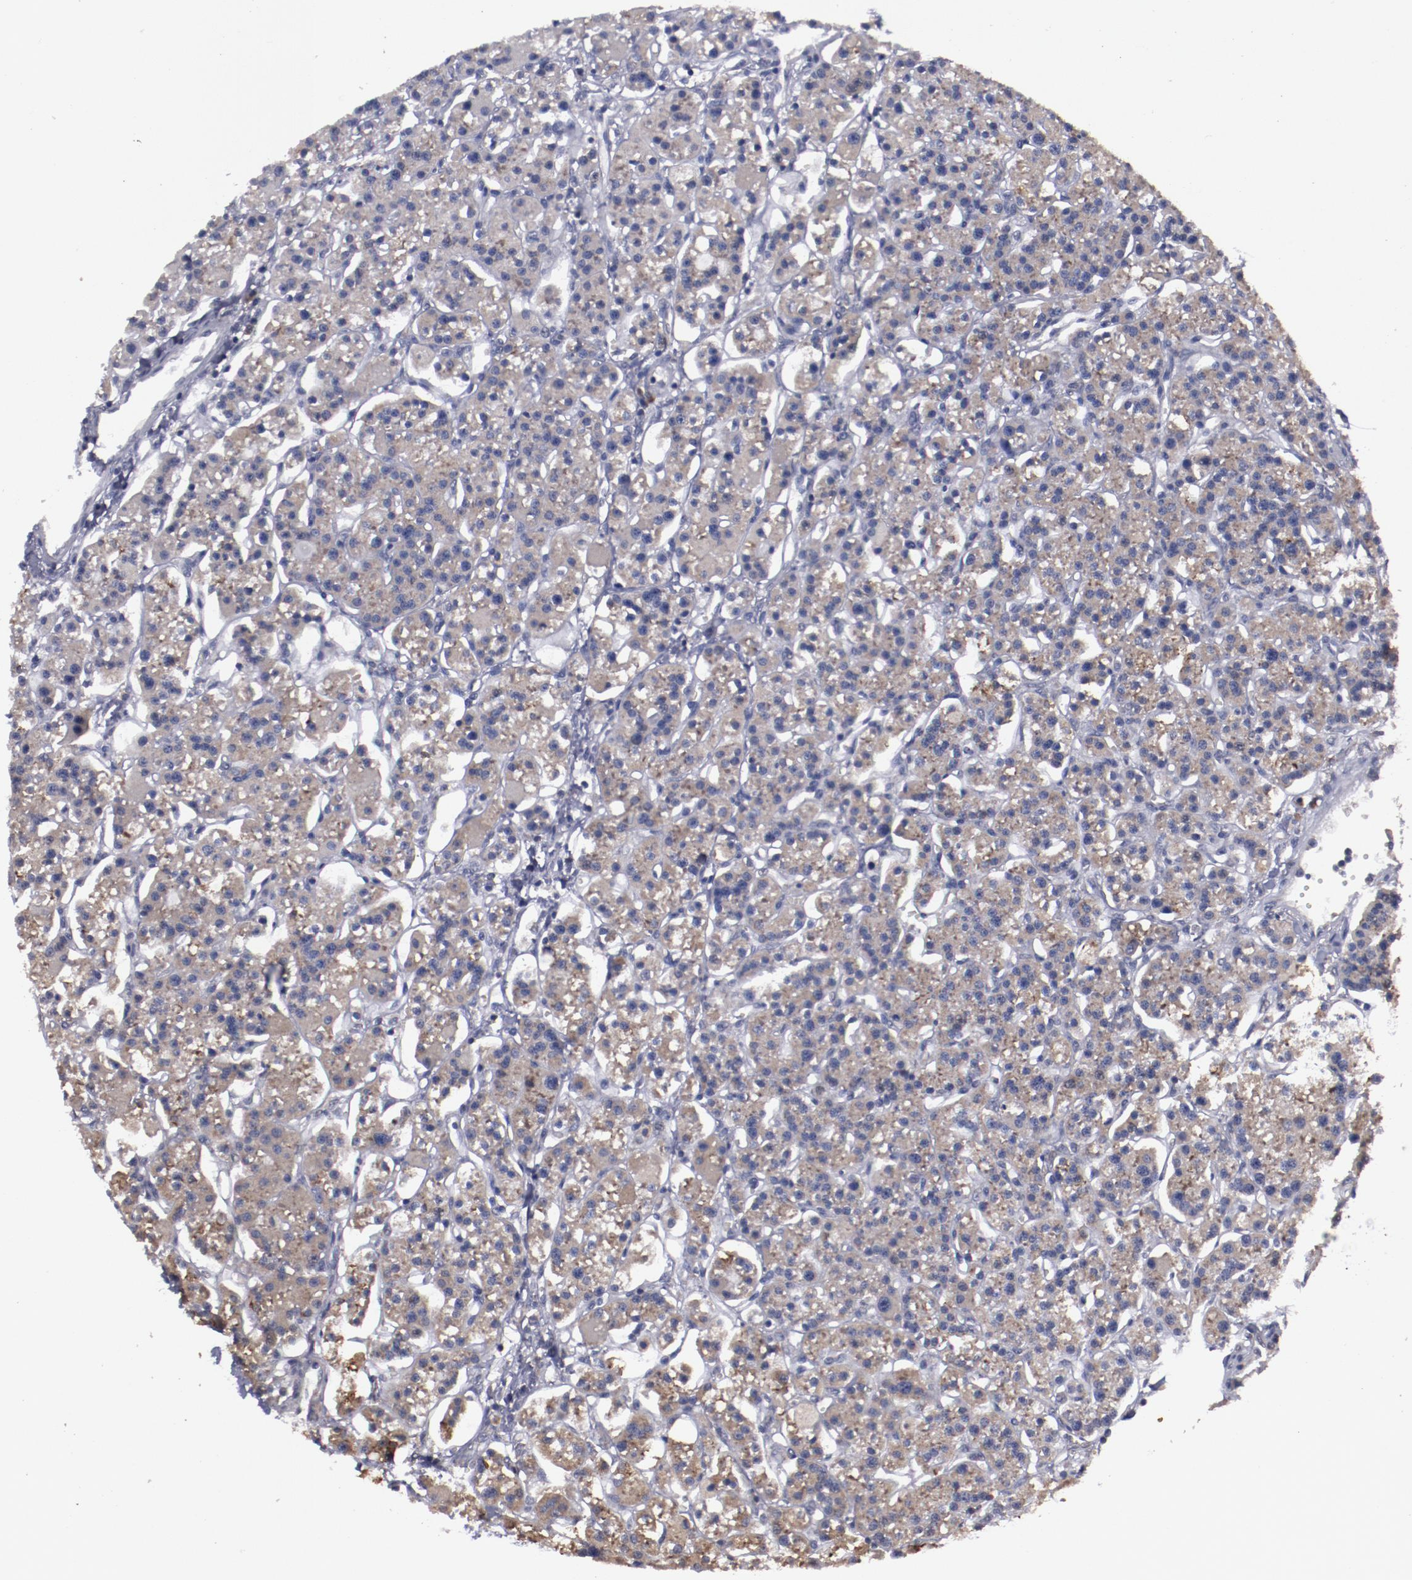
{"staining": {"intensity": "weak", "quantity": ">75%", "location": "cytoplasmic/membranous"}, "tissue": "parathyroid gland", "cell_type": "Glandular cells", "image_type": "normal", "snomed": [{"axis": "morphology", "description": "Normal tissue, NOS"}, {"axis": "topography", "description": "Parathyroid gland"}], "caption": "Protein expression analysis of normal parathyroid gland displays weak cytoplasmic/membranous positivity in about >75% of glandular cells. (Stains: DAB (3,3'-diaminobenzidine) in brown, nuclei in blue, Microscopy: brightfield microscopy at high magnification).", "gene": "RPS4X", "patient": {"sex": "female", "age": 58}}